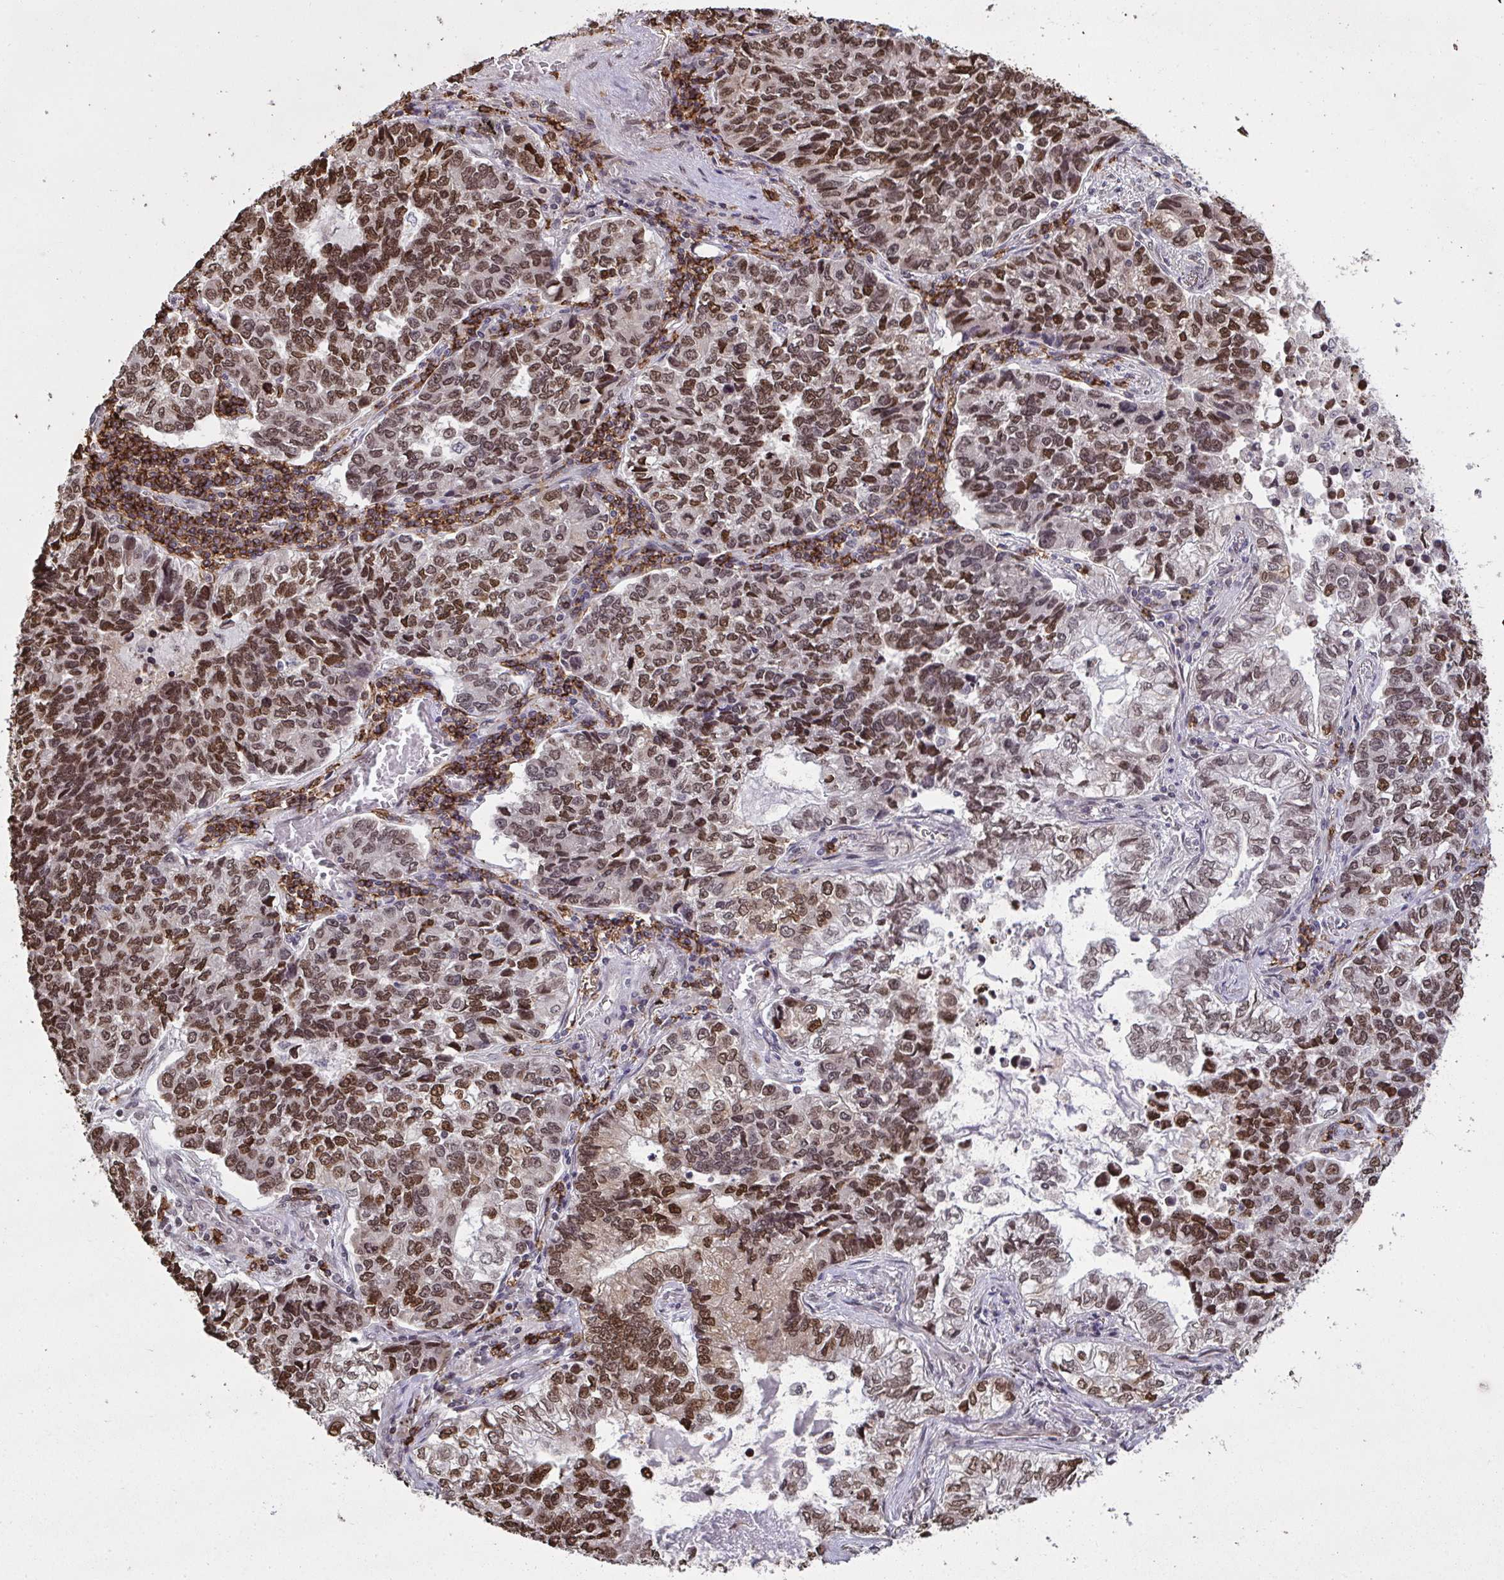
{"staining": {"intensity": "moderate", "quantity": ">75%", "location": "nuclear"}, "tissue": "lung cancer", "cell_type": "Tumor cells", "image_type": "cancer", "snomed": [{"axis": "morphology", "description": "Adenocarcinoma, NOS"}, {"axis": "topography", "description": "Lymph node"}, {"axis": "topography", "description": "Lung"}], "caption": "Lung cancer tissue reveals moderate nuclear positivity in approximately >75% of tumor cells, visualized by immunohistochemistry. (DAB (3,3'-diaminobenzidine) = brown stain, brightfield microscopy at high magnification).", "gene": "UXT", "patient": {"sex": "male", "age": 66}}